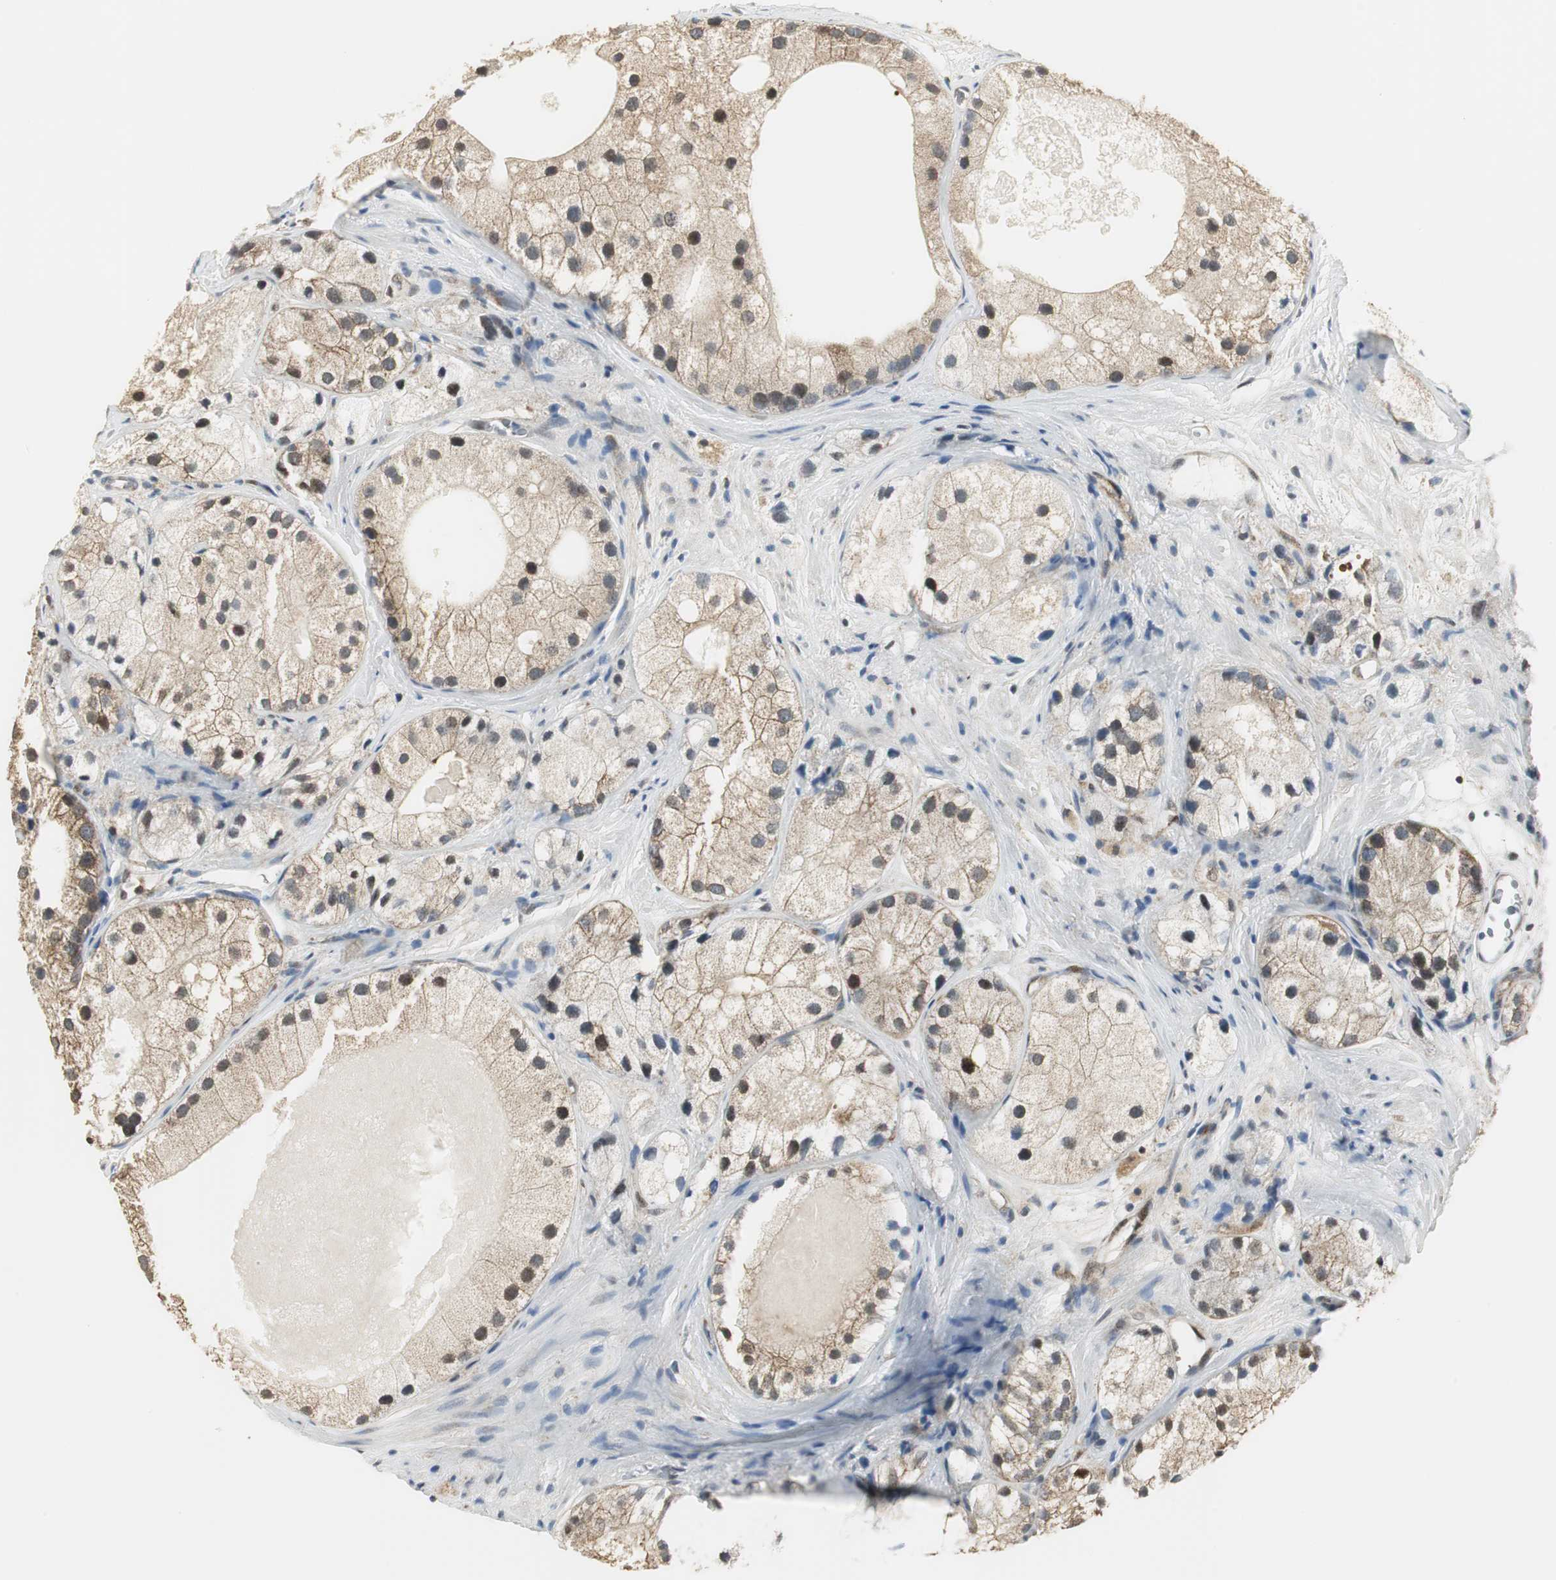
{"staining": {"intensity": "weak", "quantity": ">75%", "location": "cytoplasmic/membranous,nuclear"}, "tissue": "prostate cancer", "cell_type": "Tumor cells", "image_type": "cancer", "snomed": [{"axis": "morphology", "description": "Adenocarcinoma, Low grade"}, {"axis": "topography", "description": "Prostate"}], "caption": "This photomicrograph shows immunohistochemistry (IHC) staining of human prostate adenocarcinoma (low-grade), with low weak cytoplasmic/membranous and nuclear positivity in about >75% of tumor cells.", "gene": "CCT5", "patient": {"sex": "male", "age": 69}}